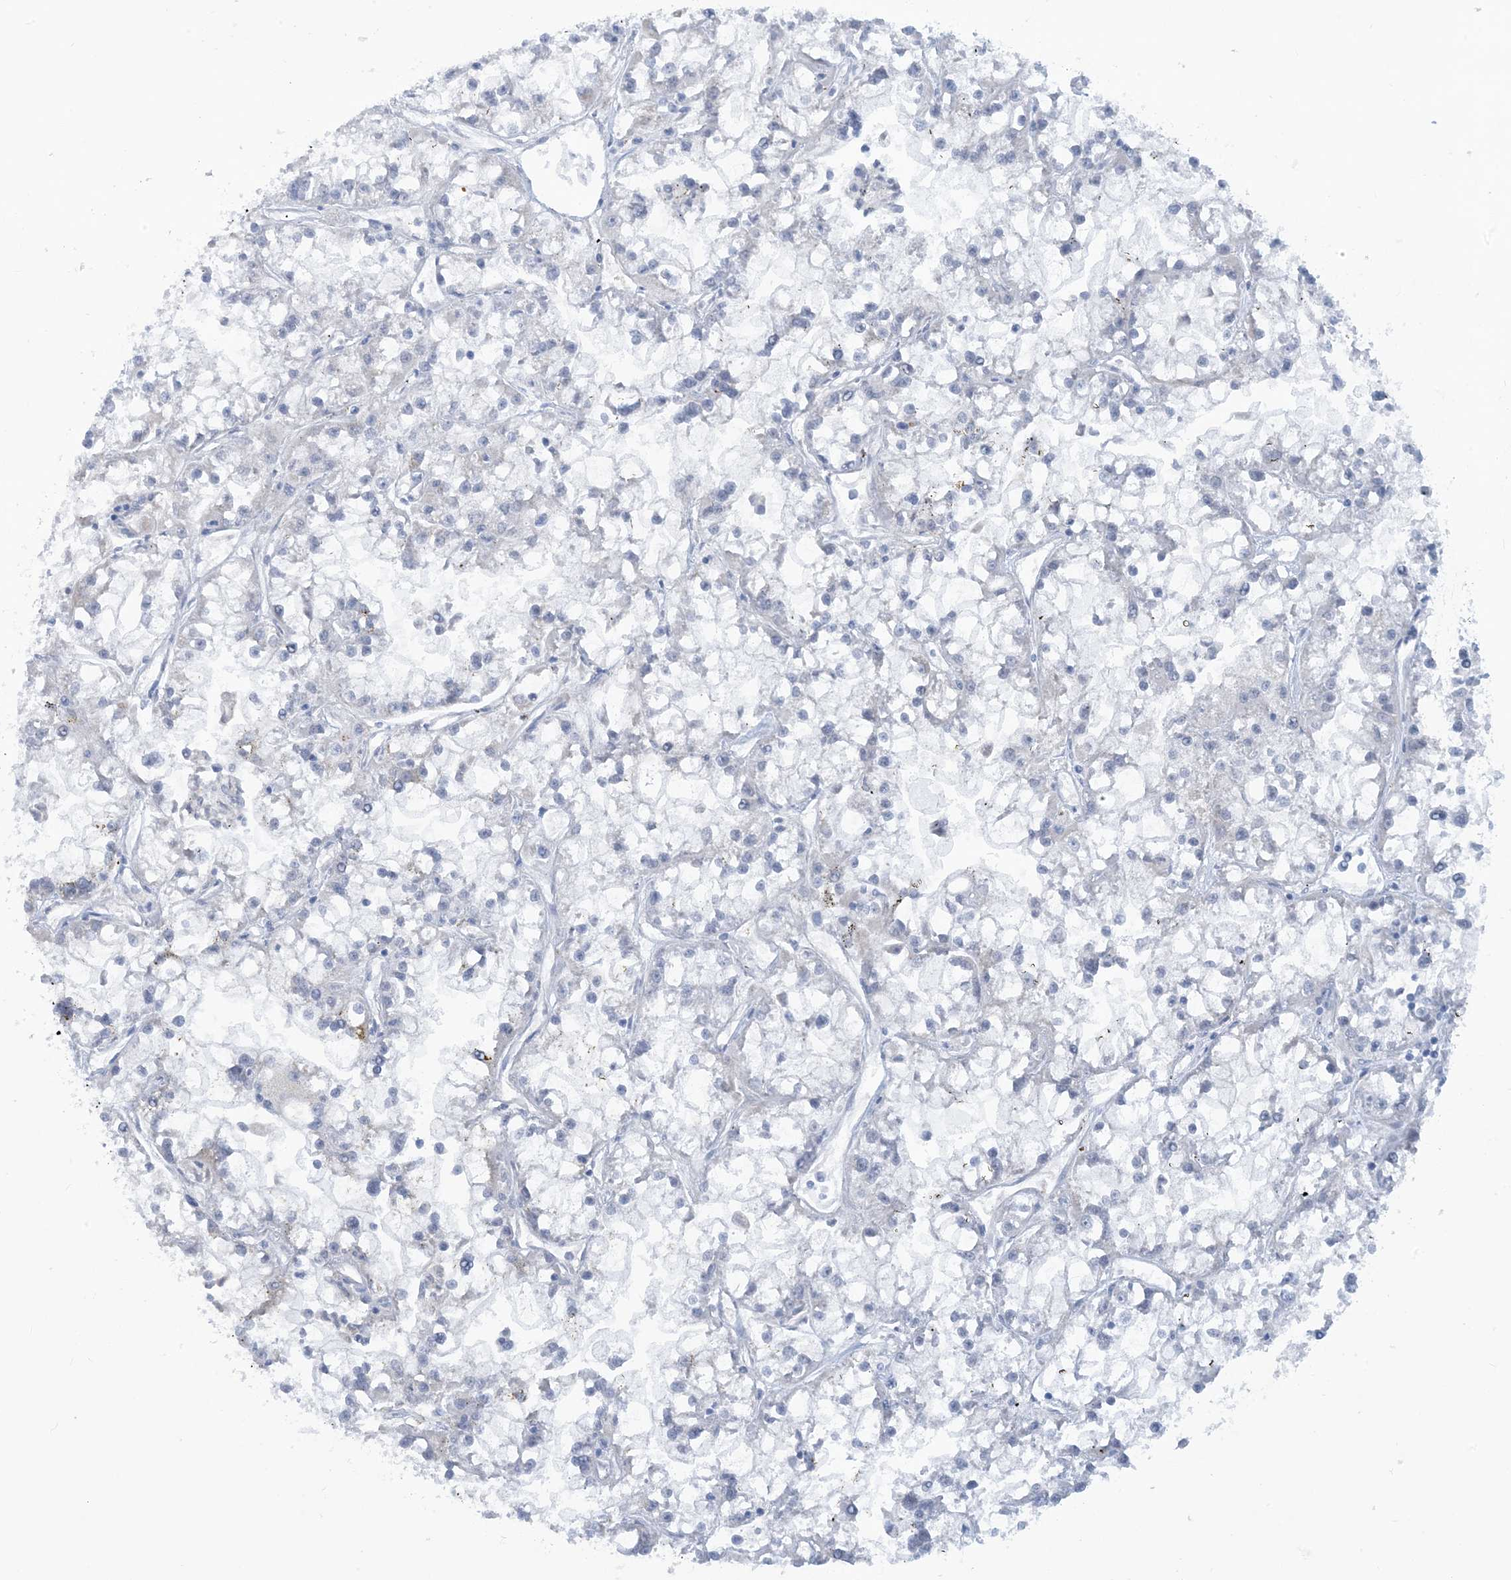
{"staining": {"intensity": "negative", "quantity": "none", "location": "none"}, "tissue": "renal cancer", "cell_type": "Tumor cells", "image_type": "cancer", "snomed": [{"axis": "morphology", "description": "Adenocarcinoma, NOS"}, {"axis": "topography", "description": "Kidney"}], "caption": "Histopathology image shows no significant protein staining in tumor cells of renal cancer (adenocarcinoma).", "gene": "EIF2A", "patient": {"sex": "female", "age": 52}}